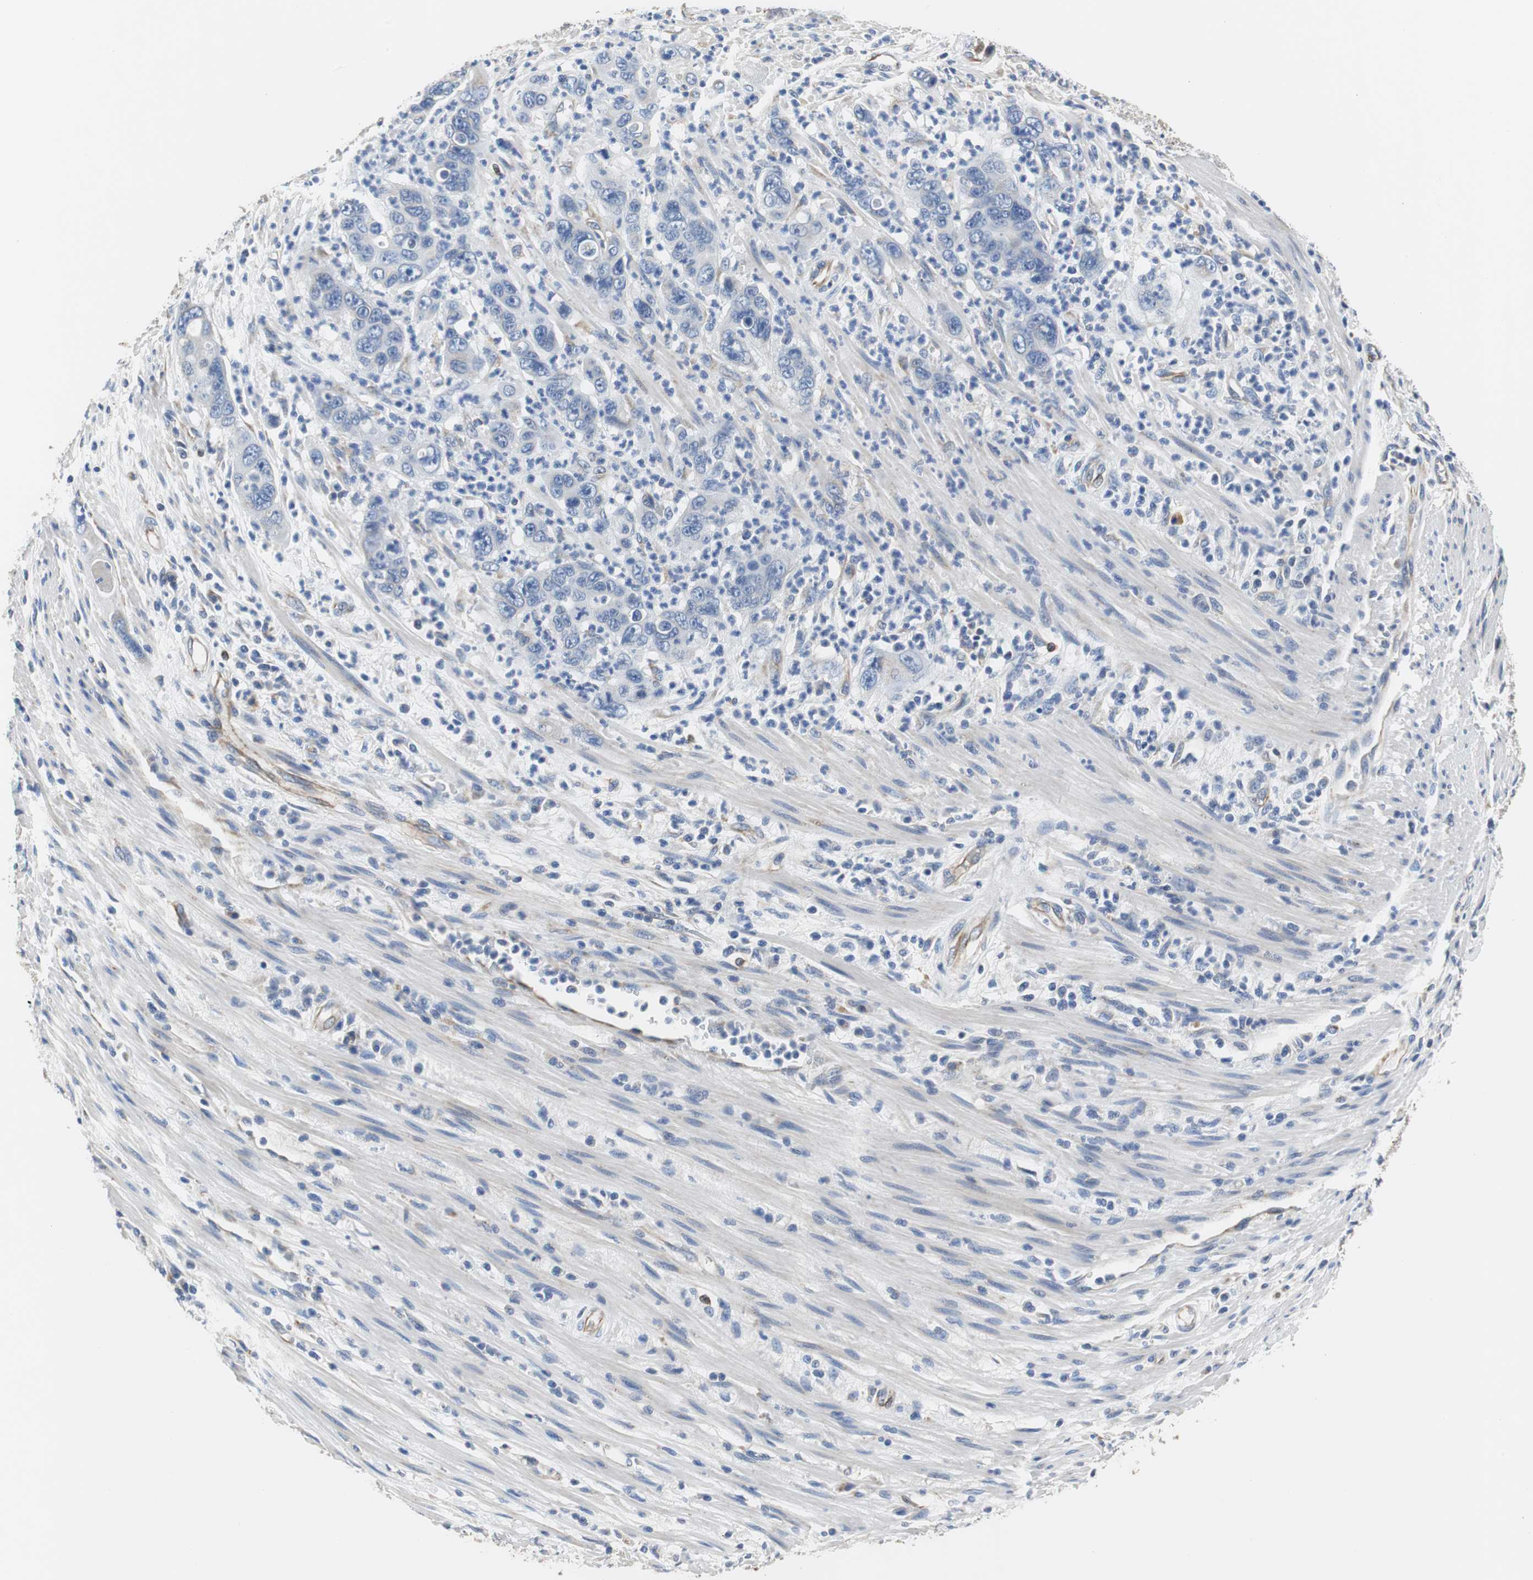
{"staining": {"intensity": "negative", "quantity": "none", "location": "none"}, "tissue": "pancreatic cancer", "cell_type": "Tumor cells", "image_type": "cancer", "snomed": [{"axis": "morphology", "description": "Adenocarcinoma, NOS"}, {"axis": "topography", "description": "Pancreas"}], "caption": "The micrograph shows no significant expression in tumor cells of pancreatic cancer. (DAB IHC with hematoxylin counter stain).", "gene": "PCK1", "patient": {"sex": "female", "age": 71}}